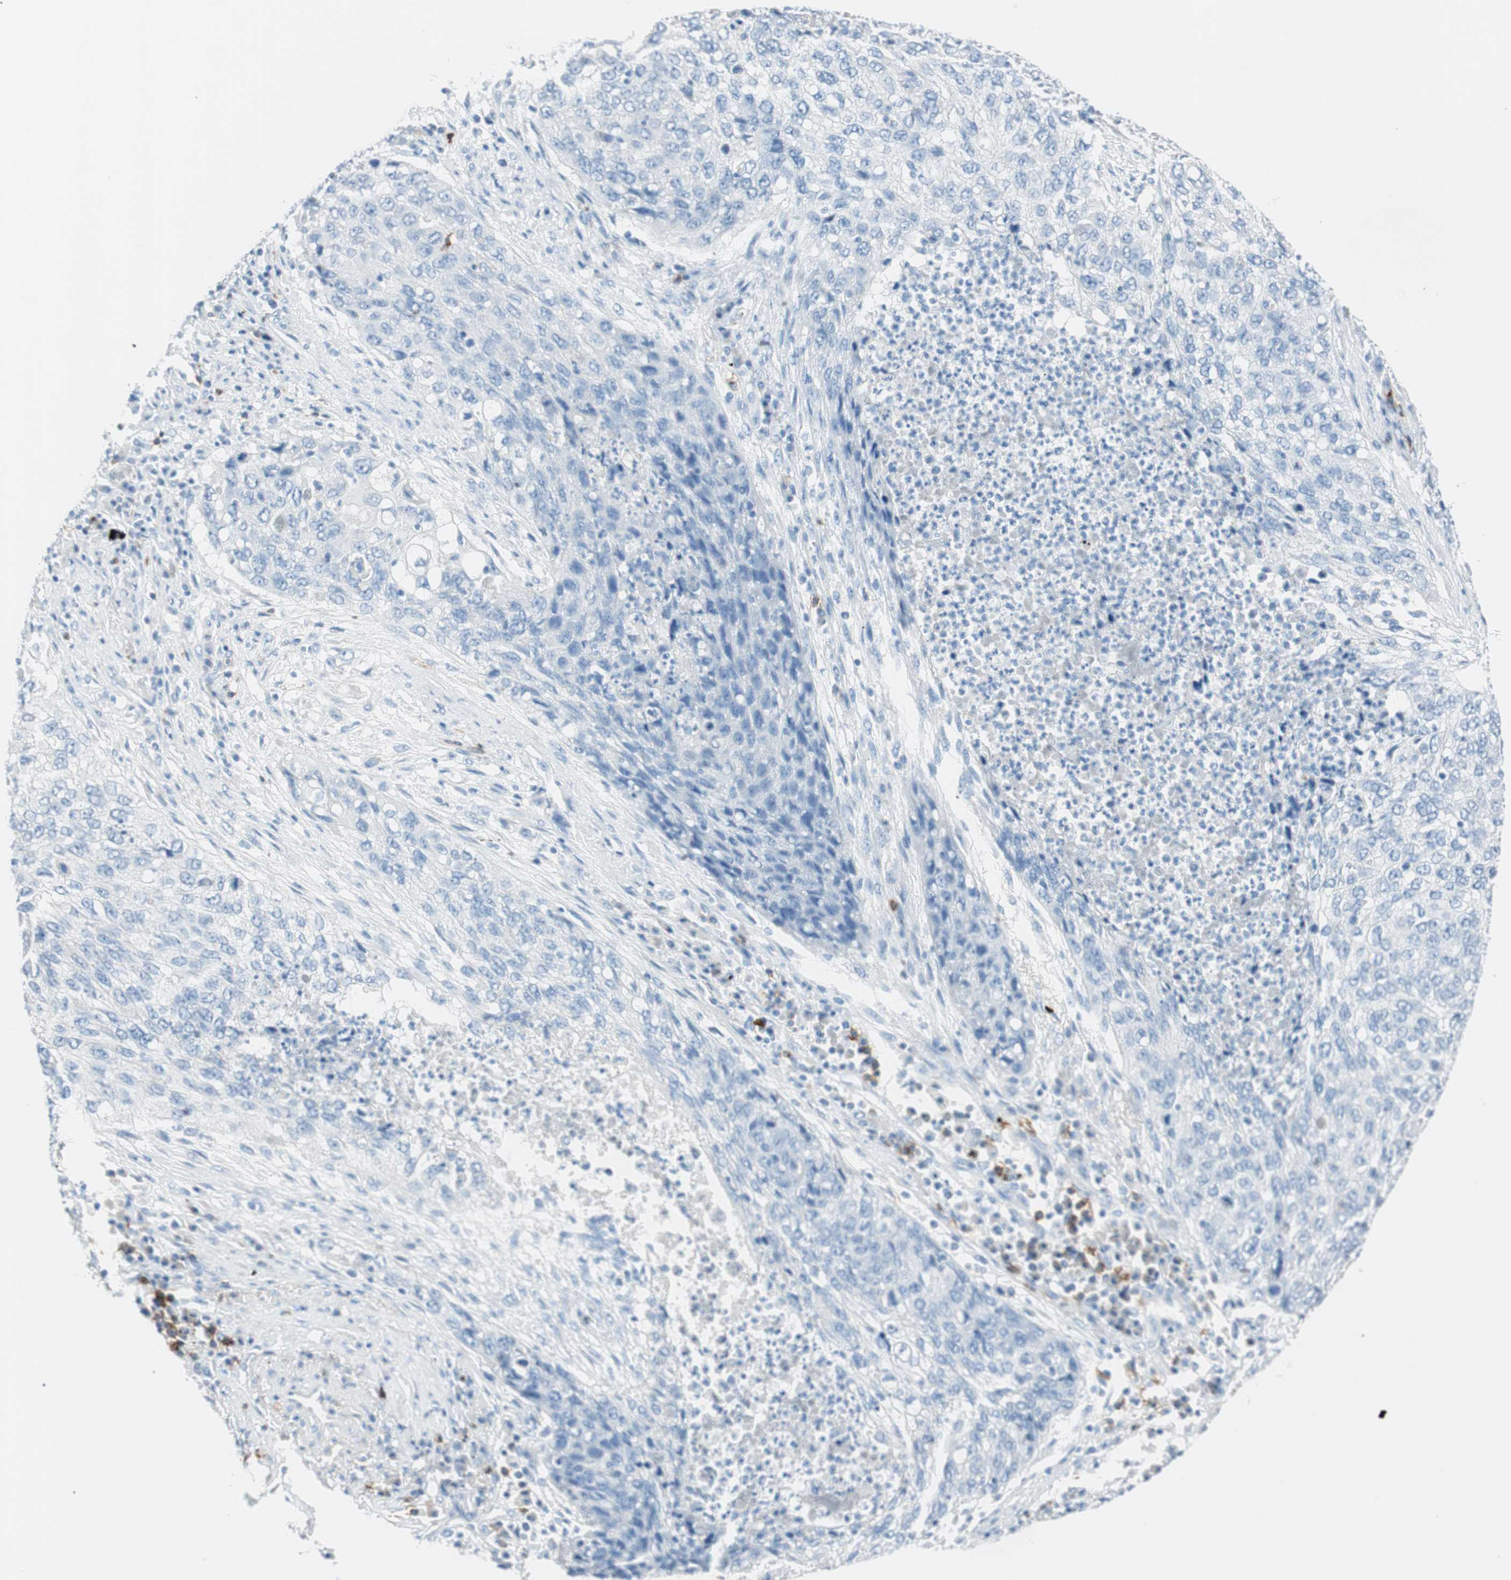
{"staining": {"intensity": "negative", "quantity": "none", "location": "none"}, "tissue": "lung cancer", "cell_type": "Tumor cells", "image_type": "cancer", "snomed": [{"axis": "morphology", "description": "Squamous cell carcinoma, NOS"}, {"axis": "topography", "description": "Lung"}], "caption": "Human lung cancer stained for a protein using immunohistochemistry shows no positivity in tumor cells.", "gene": "TNFRSF13C", "patient": {"sex": "female", "age": 63}}